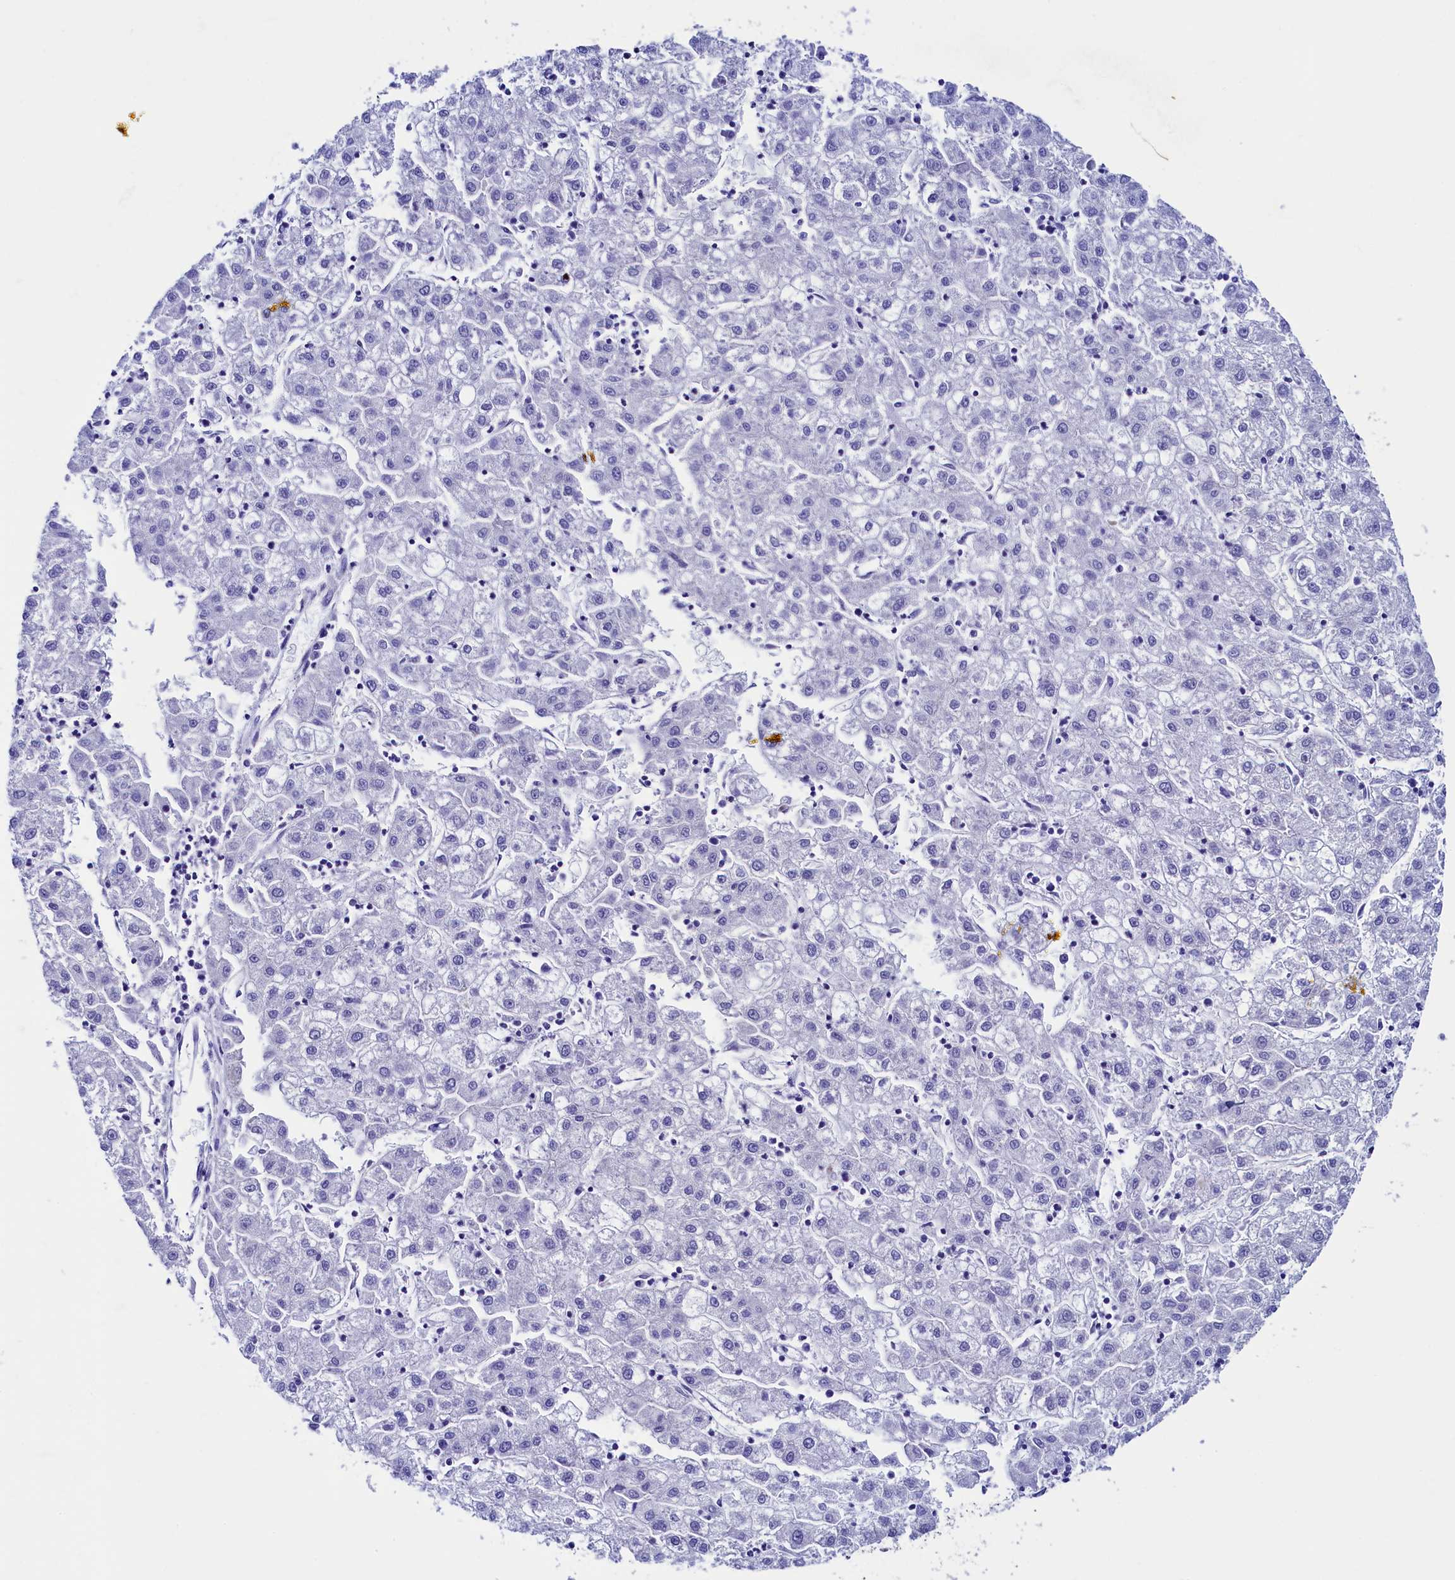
{"staining": {"intensity": "negative", "quantity": "none", "location": "none"}, "tissue": "liver cancer", "cell_type": "Tumor cells", "image_type": "cancer", "snomed": [{"axis": "morphology", "description": "Carcinoma, Hepatocellular, NOS"}, {"axis": "topography", "description": "Liver"}], "caption": "Tumor cells show no significant protein staining in liver cancer (hepatocellular carcinoma).", "gene": "FLYWCH2", "patient": {"sex": "male", "age": 72}}